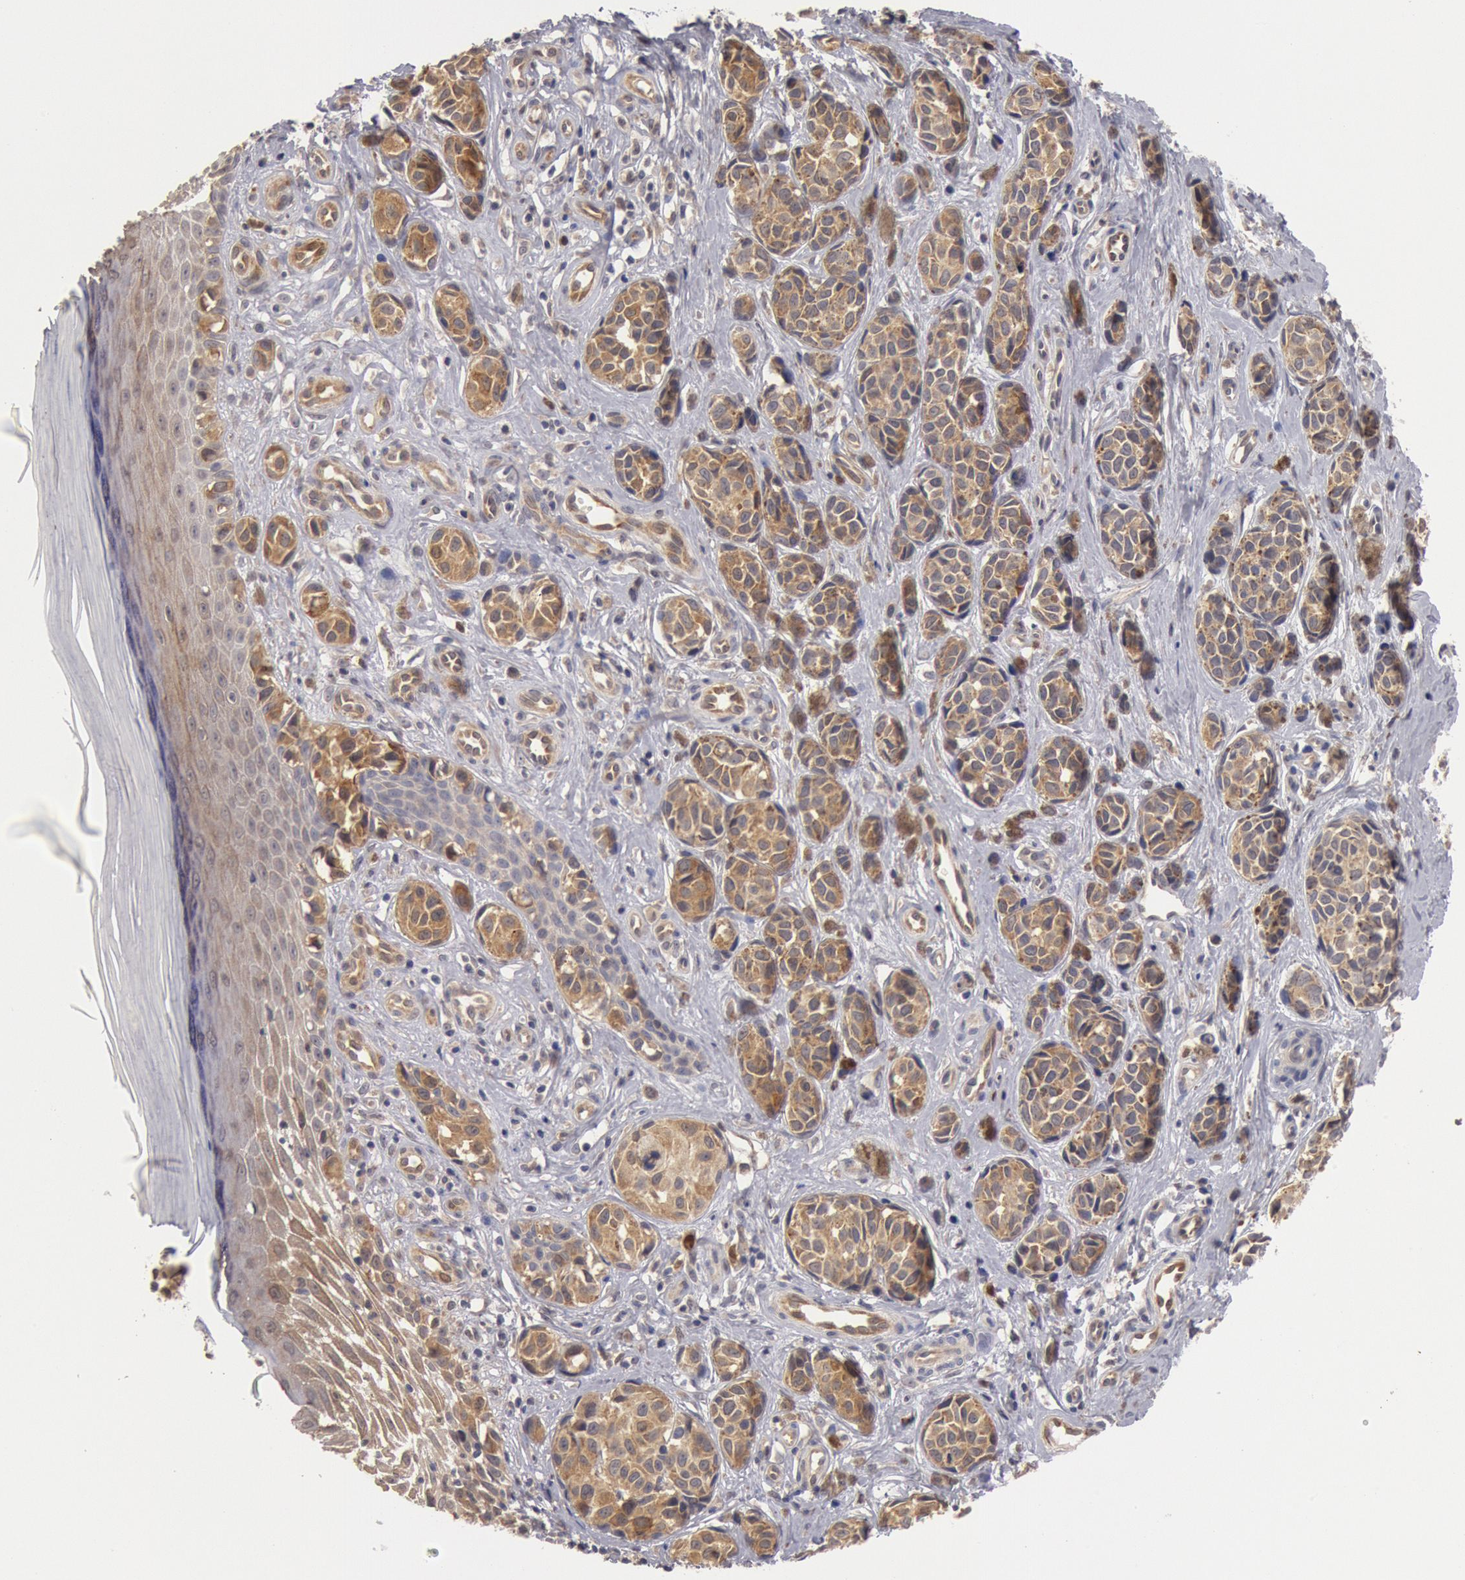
{"staining": {"intensity": "weak", "quantity": "25%-75%", "location": "cytoplasmic/membranous"}, "tissue": "melanoma", "cell_type": "Tumor cells", "image_type": "cancer", "snomed": [{"axis": "morphology", "description": "Malignant melanoma, NOS"}, {"axis": "topography", "description": "Skin"}], "caption": "A brown stain shows weak cytoplasmic/membranous expression of a protein in human malignant melanoma tumor cells. (Stains: DAB in brown, nuclei in blue, Microscopy: brightfield microscopy at high magnification).", "gene": "DNAJA1", "patient": {"sex": "male", "age": 79}}